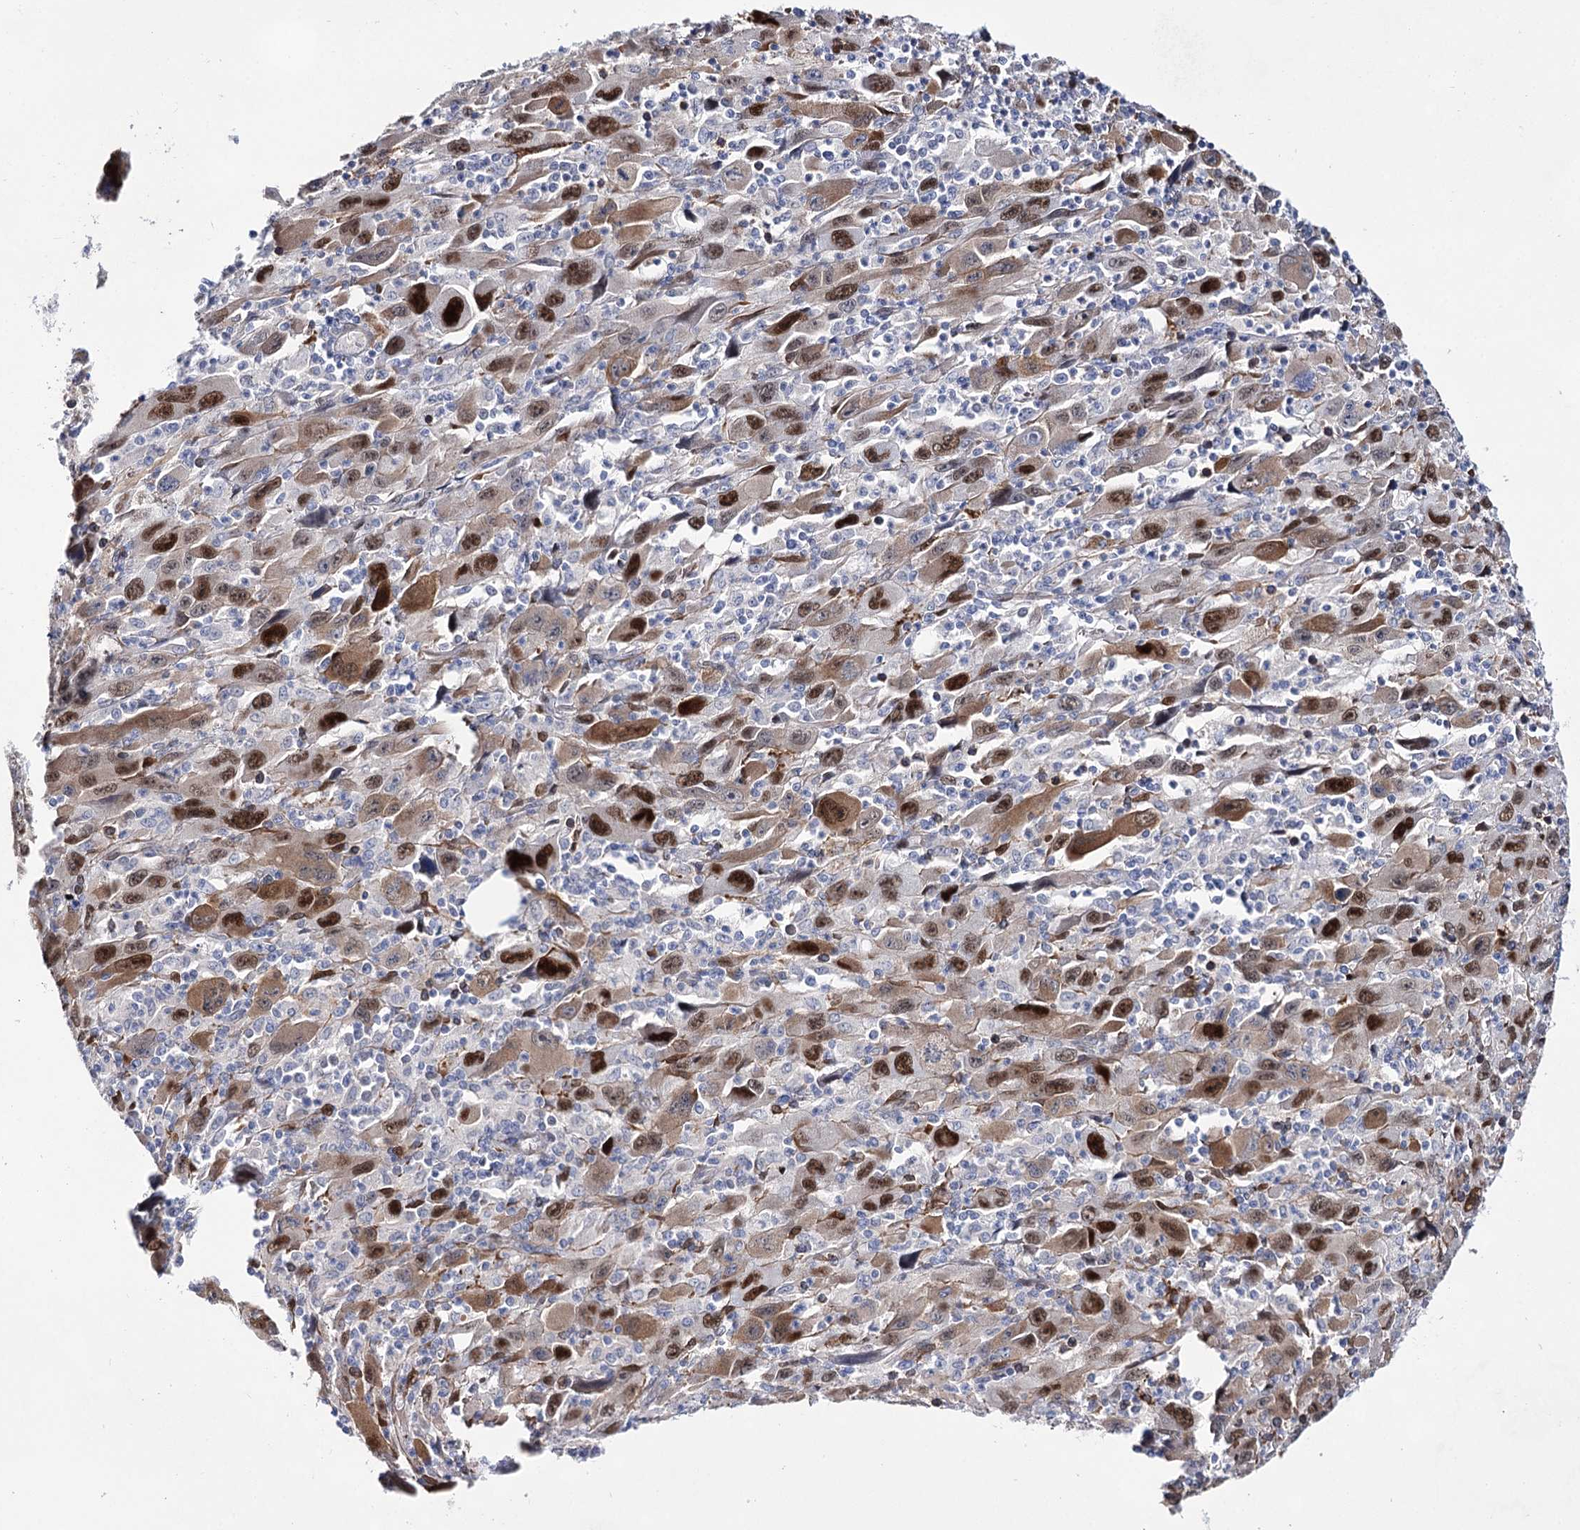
{"staining": {"intensity": "strong", "quantity": ">75%", "location": "cytoplasmic/membranous,nuclear"}, "tissue": "melanoma", "cell_type": "Tumor cells", "image_type": "cancer", "snomed": [{"axis": "morphology", "description": "Malignant melanoma, Metastatic site"}, {"axis": "topography", "description": "Skin"}], "caption": "DAB (3,3'-diaminobenzidine) immunohistochemical staining of human melanoma reveals strong cytoplasmic/membranous and nuclear protein expression in approximately >75% of tumor cells.", "gene": "UGDH", "patient": {"sex": "female", "age": 56}}